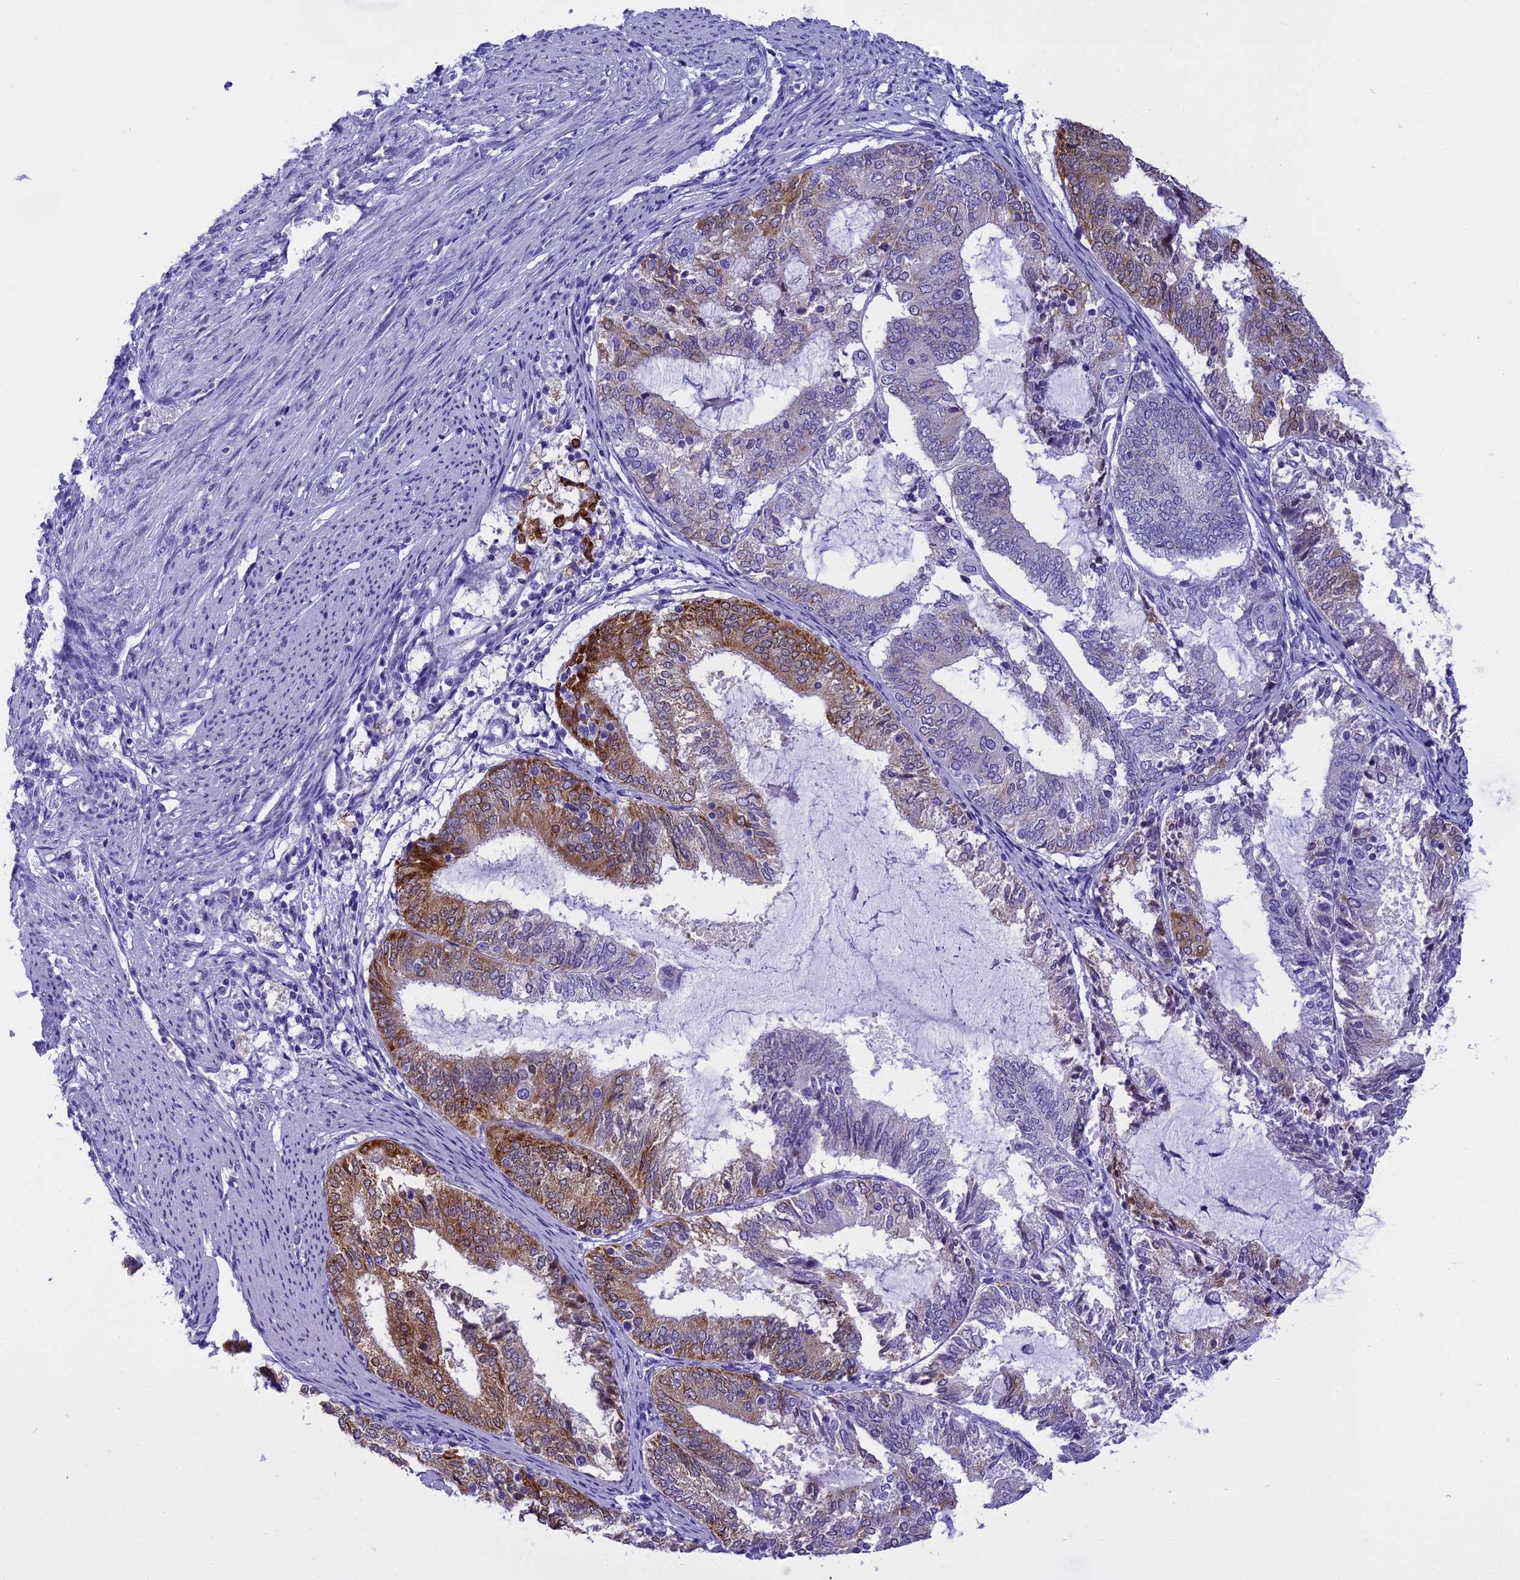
{"staining": {"intensity": "moderate", "quantity": "25%-75%", "location": "cytoplasmic/membranous"}, "tissue": "endometrial cancer", "cell_type": "Tumor cells", "image_type": "cancer", "snomed": [{"axis": "morphology", "description": "Adenocarcinoma, NOS"}, {"axis": "topography", "description": "Endometrium"}], "caption": "Tumor cells demonstrate moderate cytoplasmic/membranous staining in approximately 25%-75% of cells in endometrial cancer (adenocarcinoma).", "gene": "KCTD14", "patient": {"sex": "female", "age": 81}}